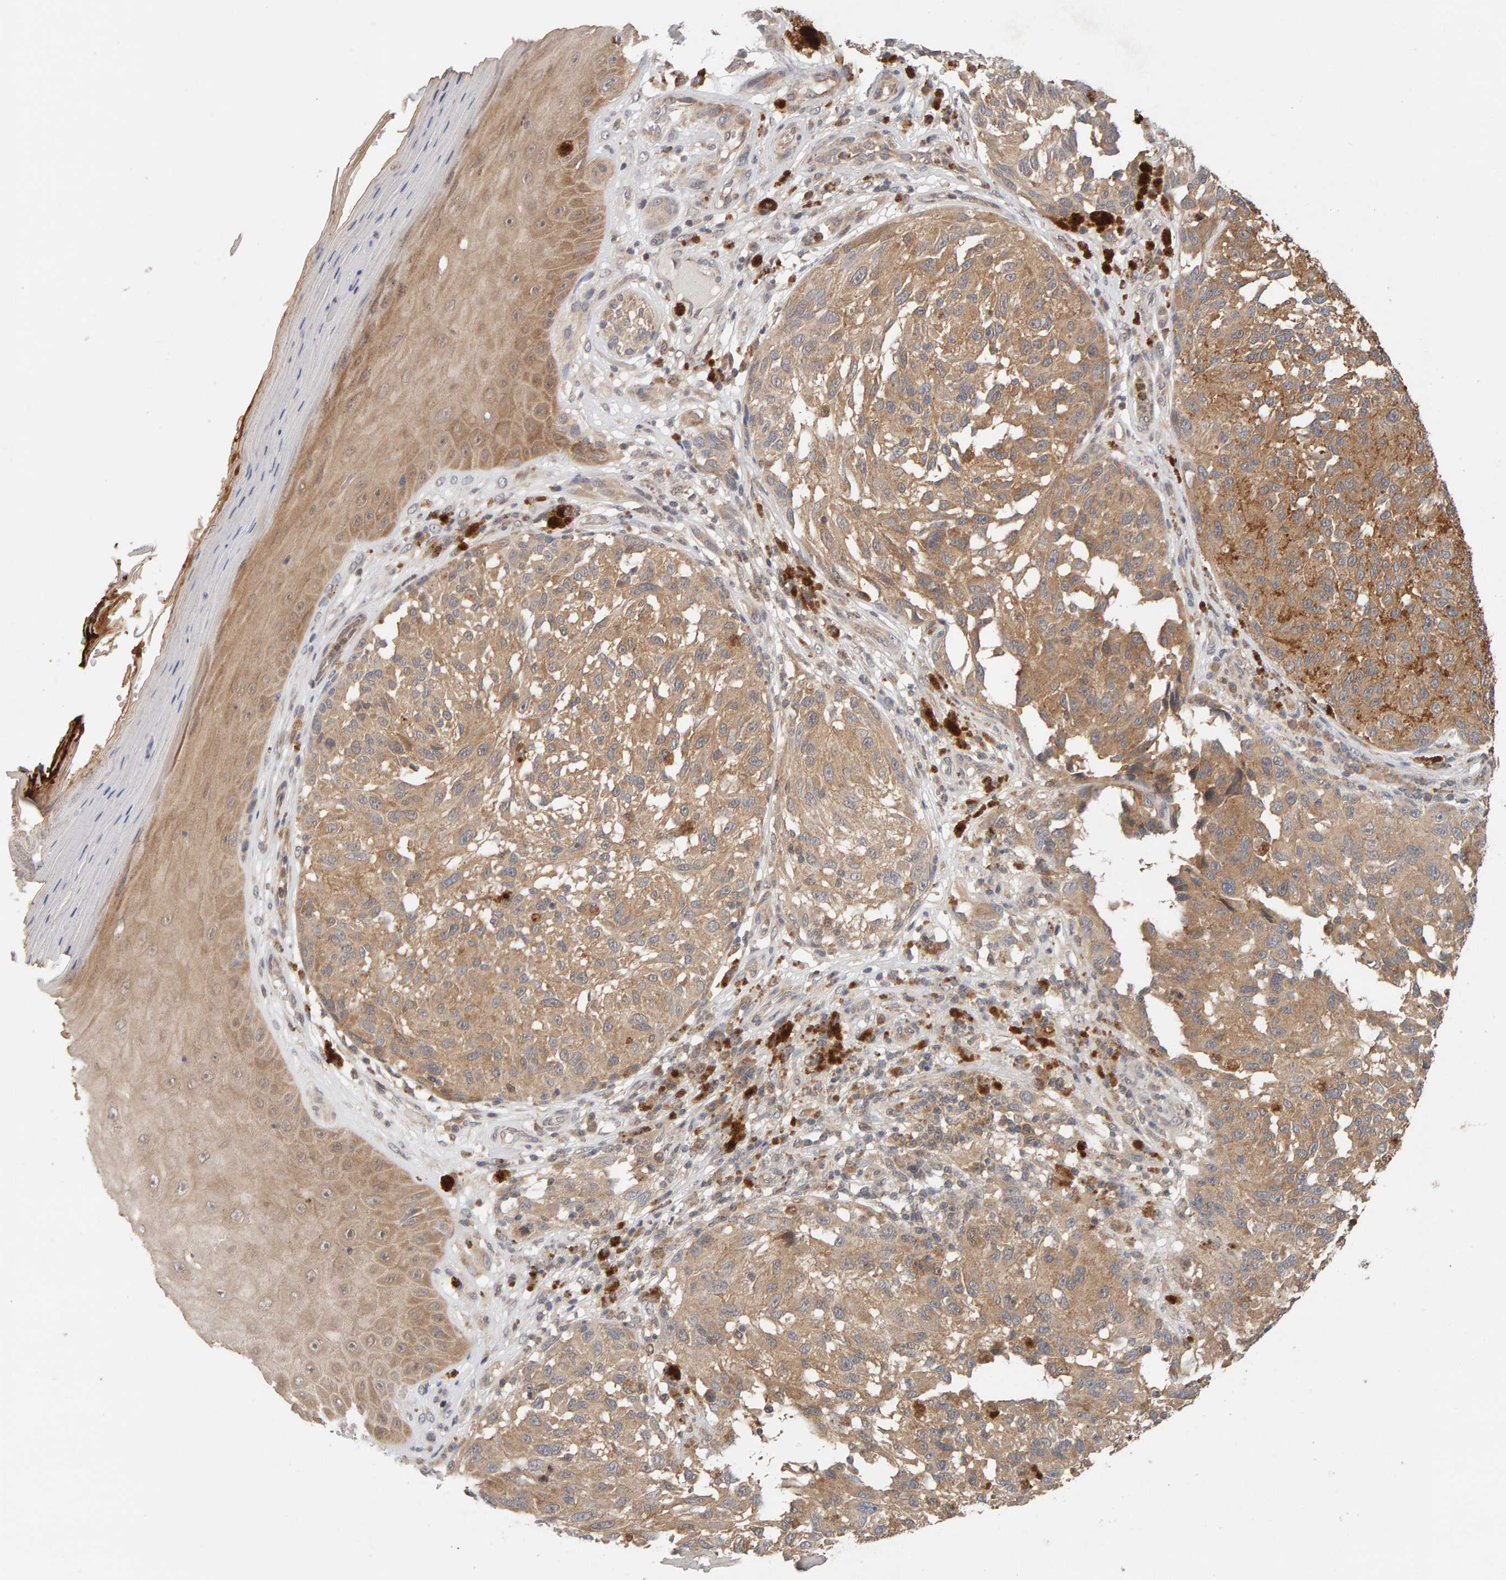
{"staining": {"intensity": "moderate", "quantity": ">75%", "location": "cytoplasmic/membranous"}, "tissue": "melanoma", "cell_type": "Tumor cells", "image_type": "cancer", "snomed": [{"axis": "morphology", "description": "Malignant melanoma, NOS"}, {"axis": "topography", "description": "Skin"}], "caption": "Immunohistochemical staining of human malignant melanoma shows medium levels of moderate cytoplasmic/membranous protein staining in about >75% of tumor cells. Nuclei are stained in blue.", "gene": "DNAJC7", "patient": {"sex": "female", "age": 73}}